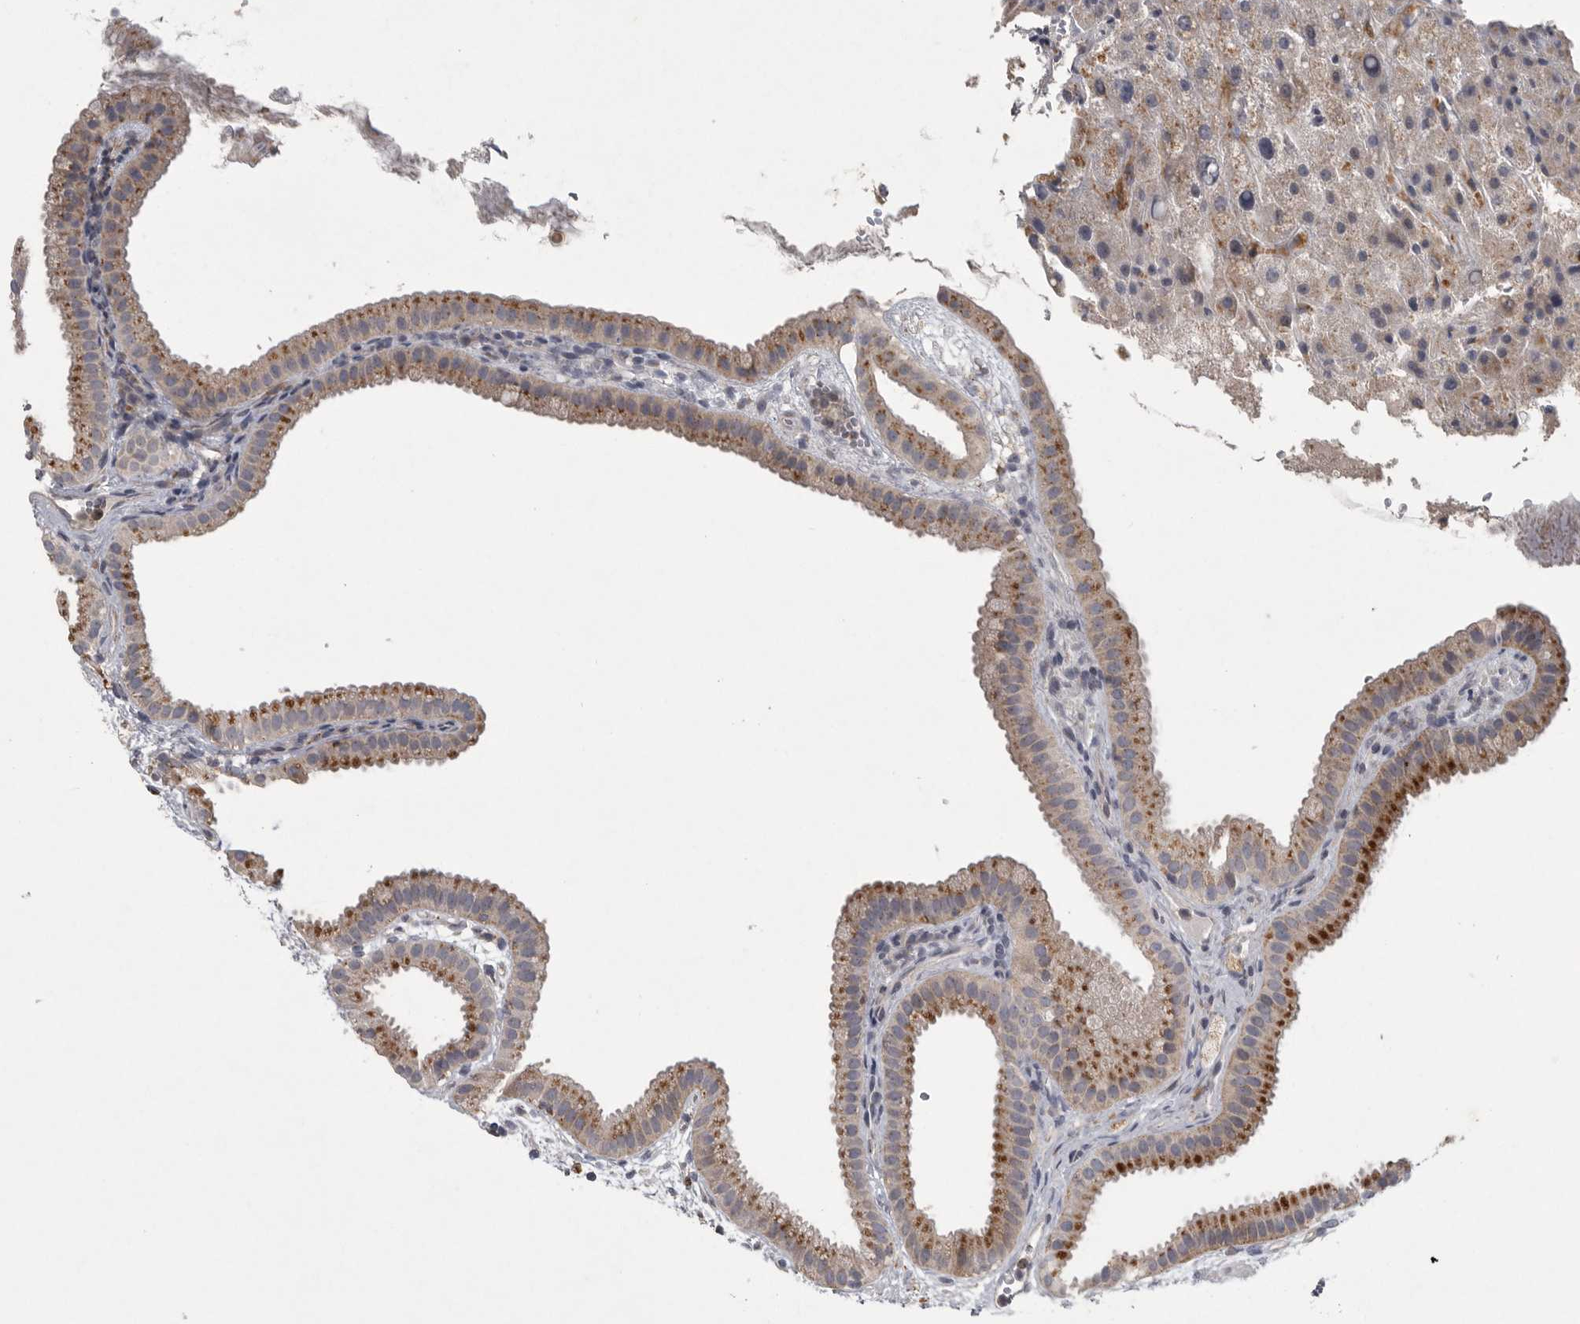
{"staining": {"intensity": "moderate", "quantity": ">75%", "location": "cytoplasmic/membranous"}, "tissue": "gallbladder", "cell_type": "Glandular cells", "image_type": "normal", "snomed": [{"axis": "morphology", "description": "Normal tissue, NOS"}, {"axis": "topography", "description": "Gallbladder"}], "caption": "DAB (3,3'-diaminobenzidine) immunohistochemical staining of normal gallbladder shows moderate cytoplasmic/membranous protein staining in approximately >75% of glandular cells. The staining was performed using DAB (3,3'-diaminobenzidine), with brown indicating positive protein expression. Nuclei are stained blue with hematoxylin.", "gene": "LAMTOR3", "patient": {"sex": "female", "age": 64}}